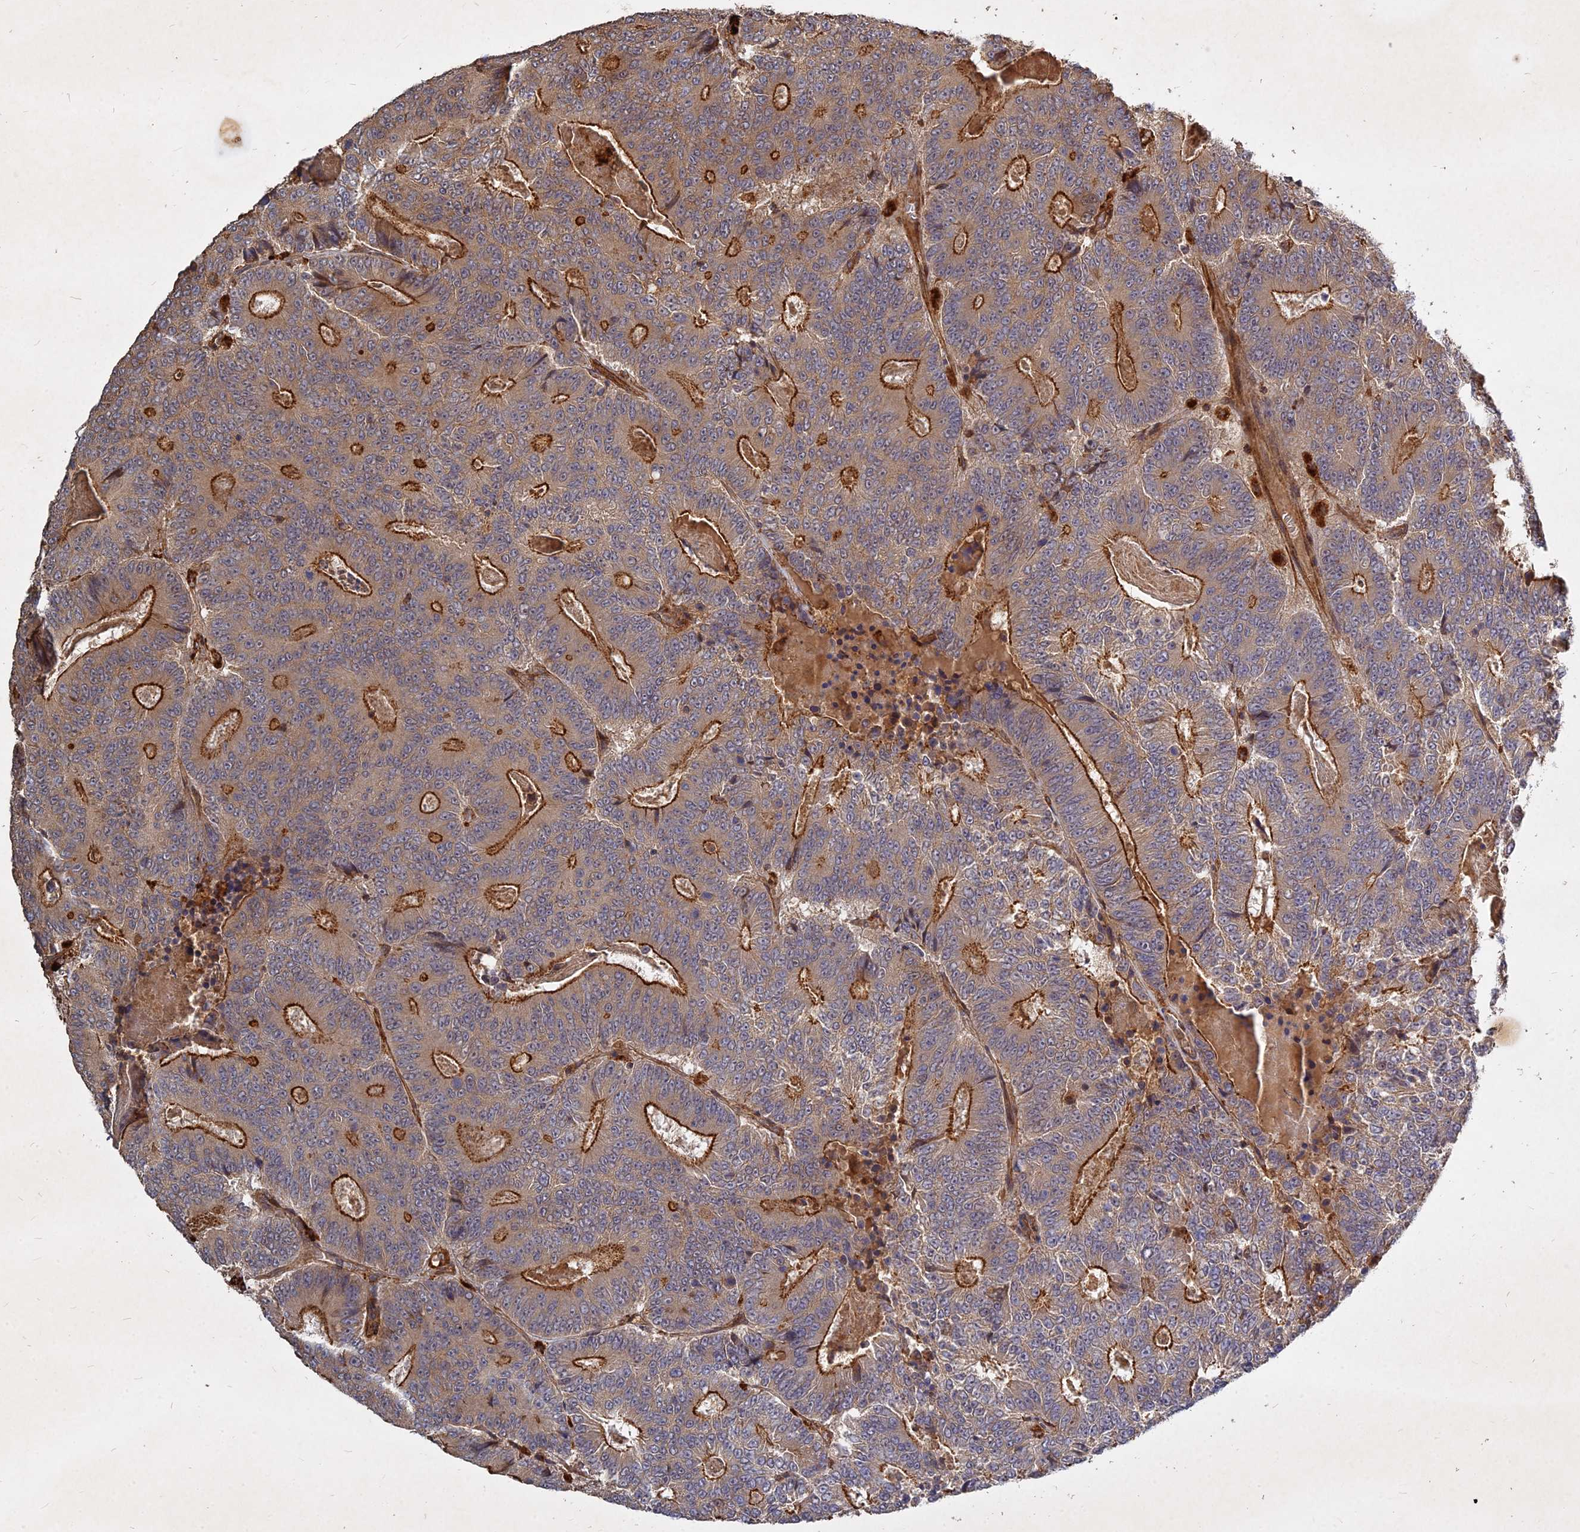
{"staining": {"intensity": "moderate", "quantity": ">75%", "location": "cytoplasmic/membranous"}, "tissue": "colorectal cancer", "cell_type": "Tumor cells", "image_type": "cancer", "snomed": [{"axis": "morphology", "description": "Adenocarcinoma, NOS"}, {"axis": "topography", "description": "Colon"}], "caption": "Adenocarcinoma (colorectal) stained with IHC displays moderate cytoplasmic/membranous positivity in about >75% of tumor cells. (IHC, brightfield microscopy, high magnification).", "gene": "UBE2W", "patient": {"sex": "male", "age": 83}}